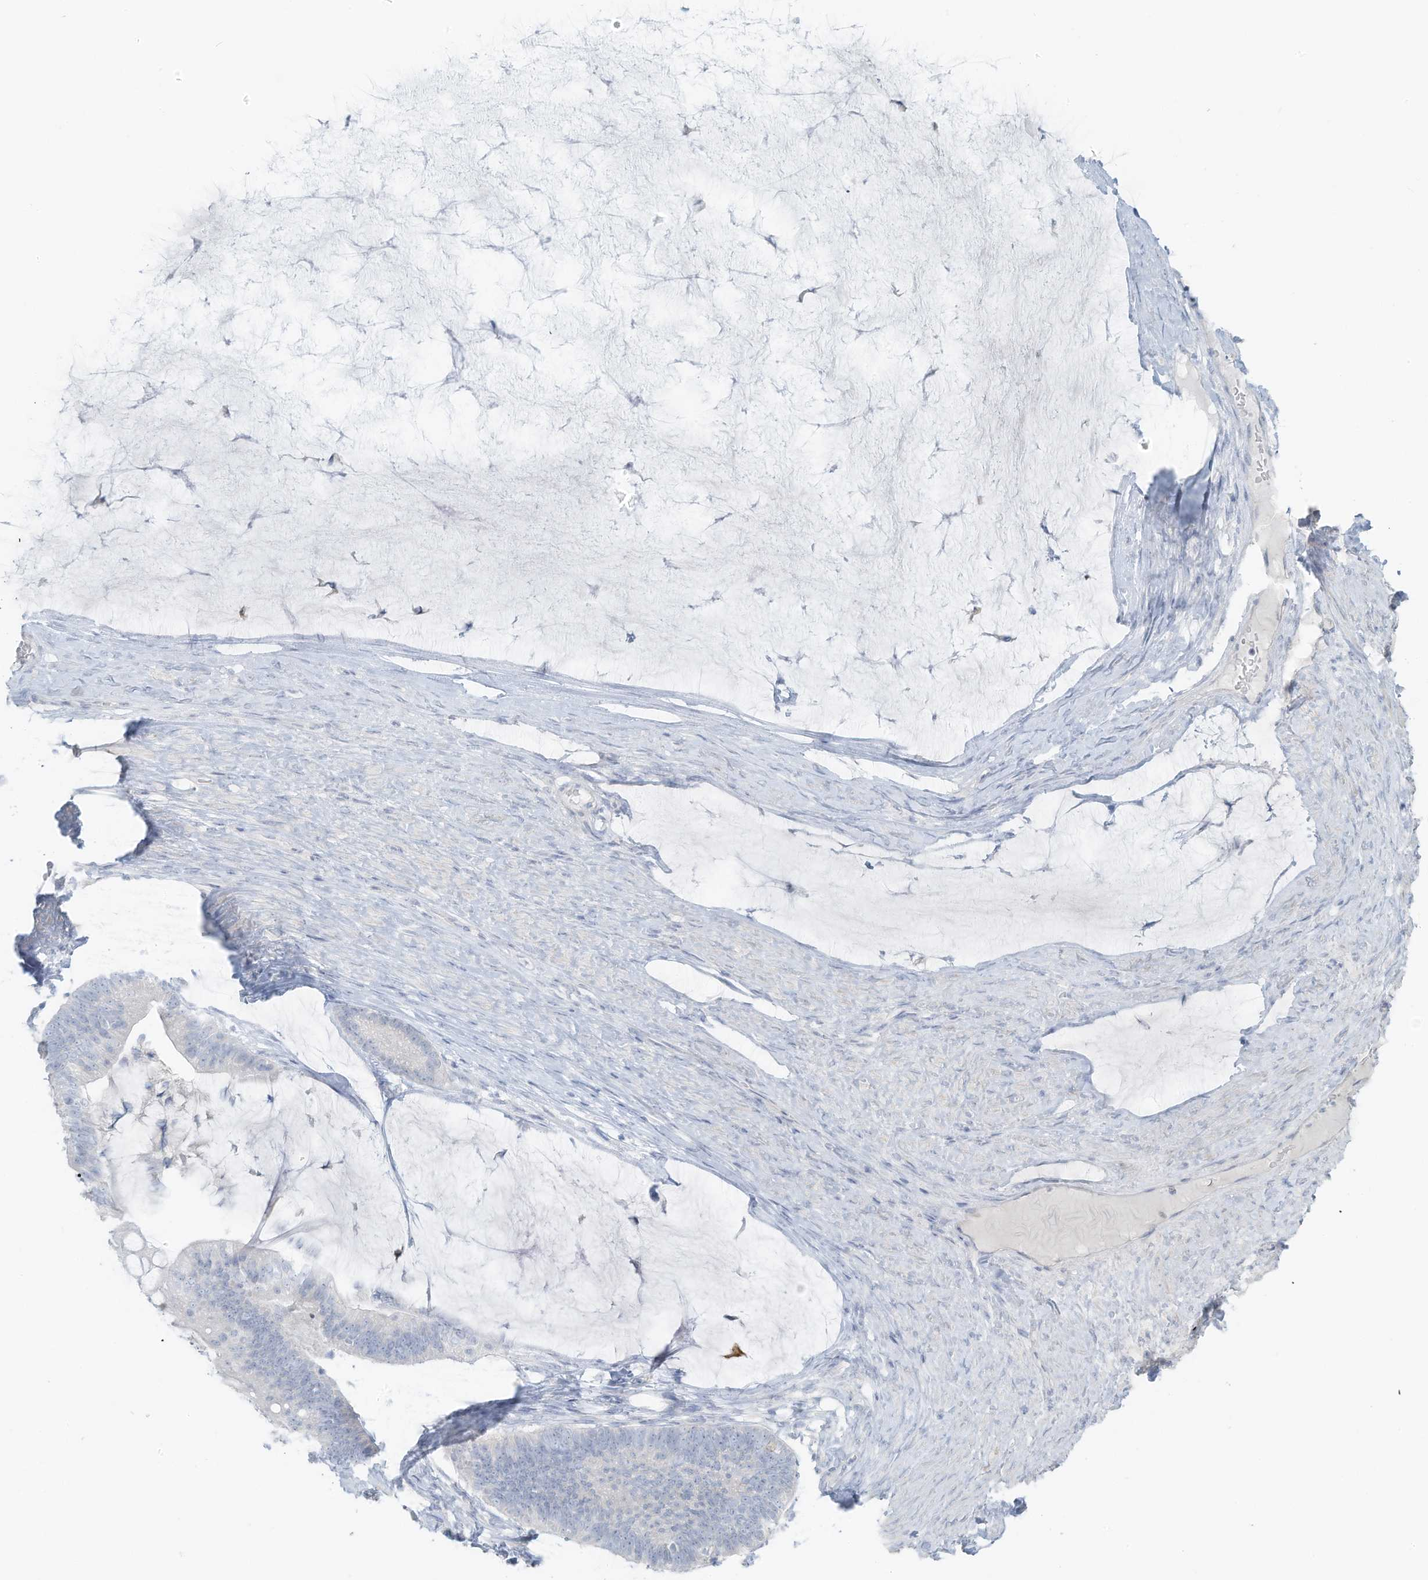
{"staining": {"intensity": "negative", "quantity": "none", "location": "none"}, "tissue": "ovarian cancer", "cell_type": "Tumor cells", "image_type": "cancer", "snomed": [{"axis": "morphology", "description": "Cystadenocarcinoma, mucinous, NOS"}, {"axis": "topography", "description": "Ovary"}], "caption": "The histopathology image exhibits no staining of tumor cells in ovarian cancer.", "gene": "SLC25A43", "patient": {"sex": "female", "age": 61}}